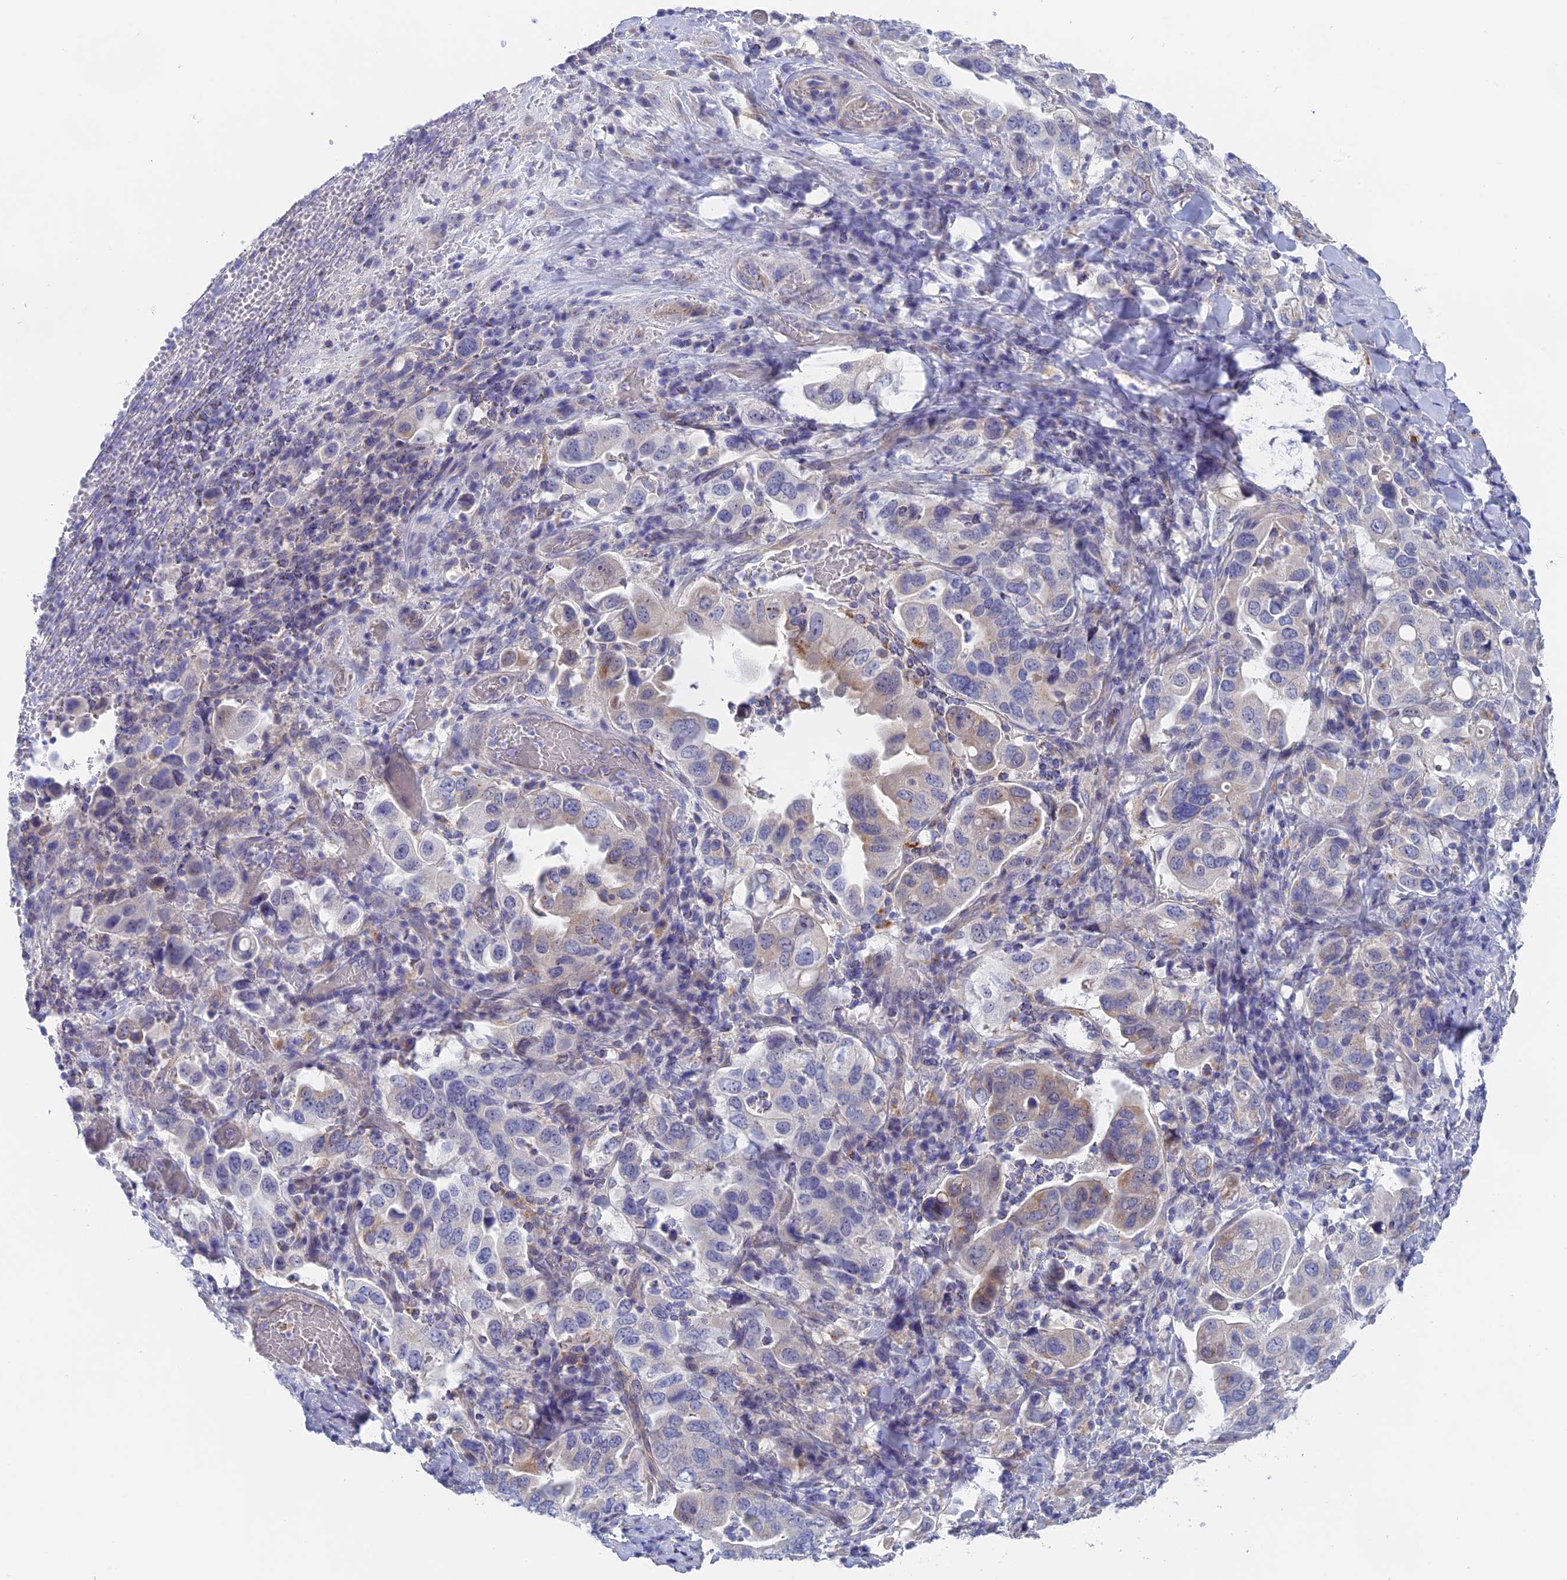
{"staining": {"intensity": "negative", "quantity": "none", "location": "none"}, "tissue": "stomach cancer", "cell_type": "Tumor cells", "image_type": "cancer", "snomed": [{"axis": "morphology", "description": "Adenocarcinoma, NOS"}, {"axis": "topography", "description": "Stomach, upper"}], "caption": "Tumor cells are negative for brown protein staining in stomach adenocarcinoma.", "gene": "GLB1L", "patient": {"sex": "male", "age": 62}}